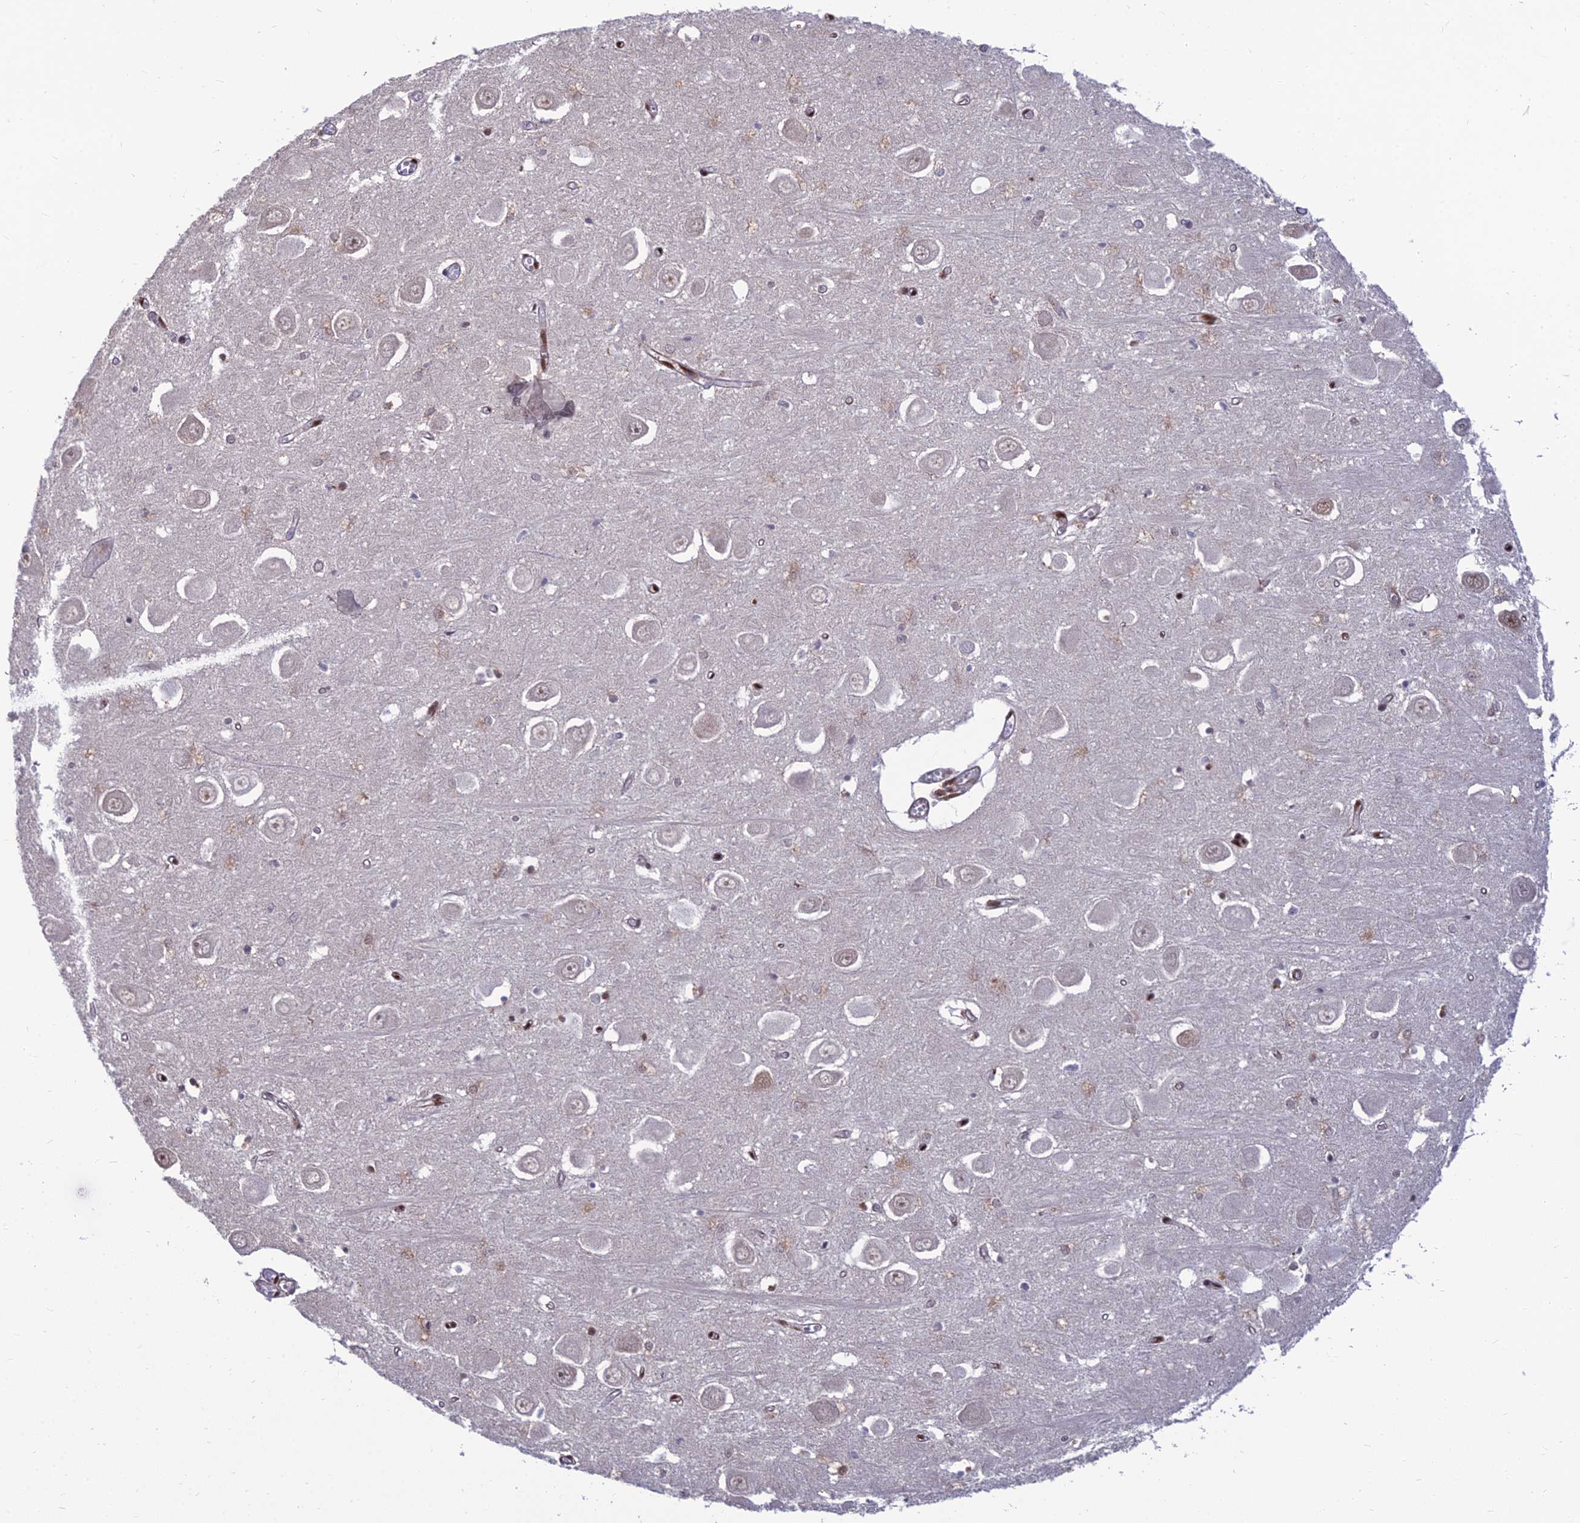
{"staining": {"intensity": "strong", "quantity": "25%-75%", "location": "nuclear"}, "tissue": "hippocampus", "cell_type": "Glial cells", "image_type": "normal", "snomed": [{"axis": "morphology", "description": "Normal tissue, NOS"}, {"axis": "topography", "description": "Hippocampus"}], "caption": "Glial cells demonstrate strong nuclear staining in about 25%-75% of cells in normal hippocampus. The staining was performed using DAB (3,3'-diaminobenzidine) to visualize the protein expression in brown, while the nuclei were stained in blue with hematoxylin (Magnification: 20x).", "gene": "DNPEP", "patient": {"sex": "male", "age": 70}}